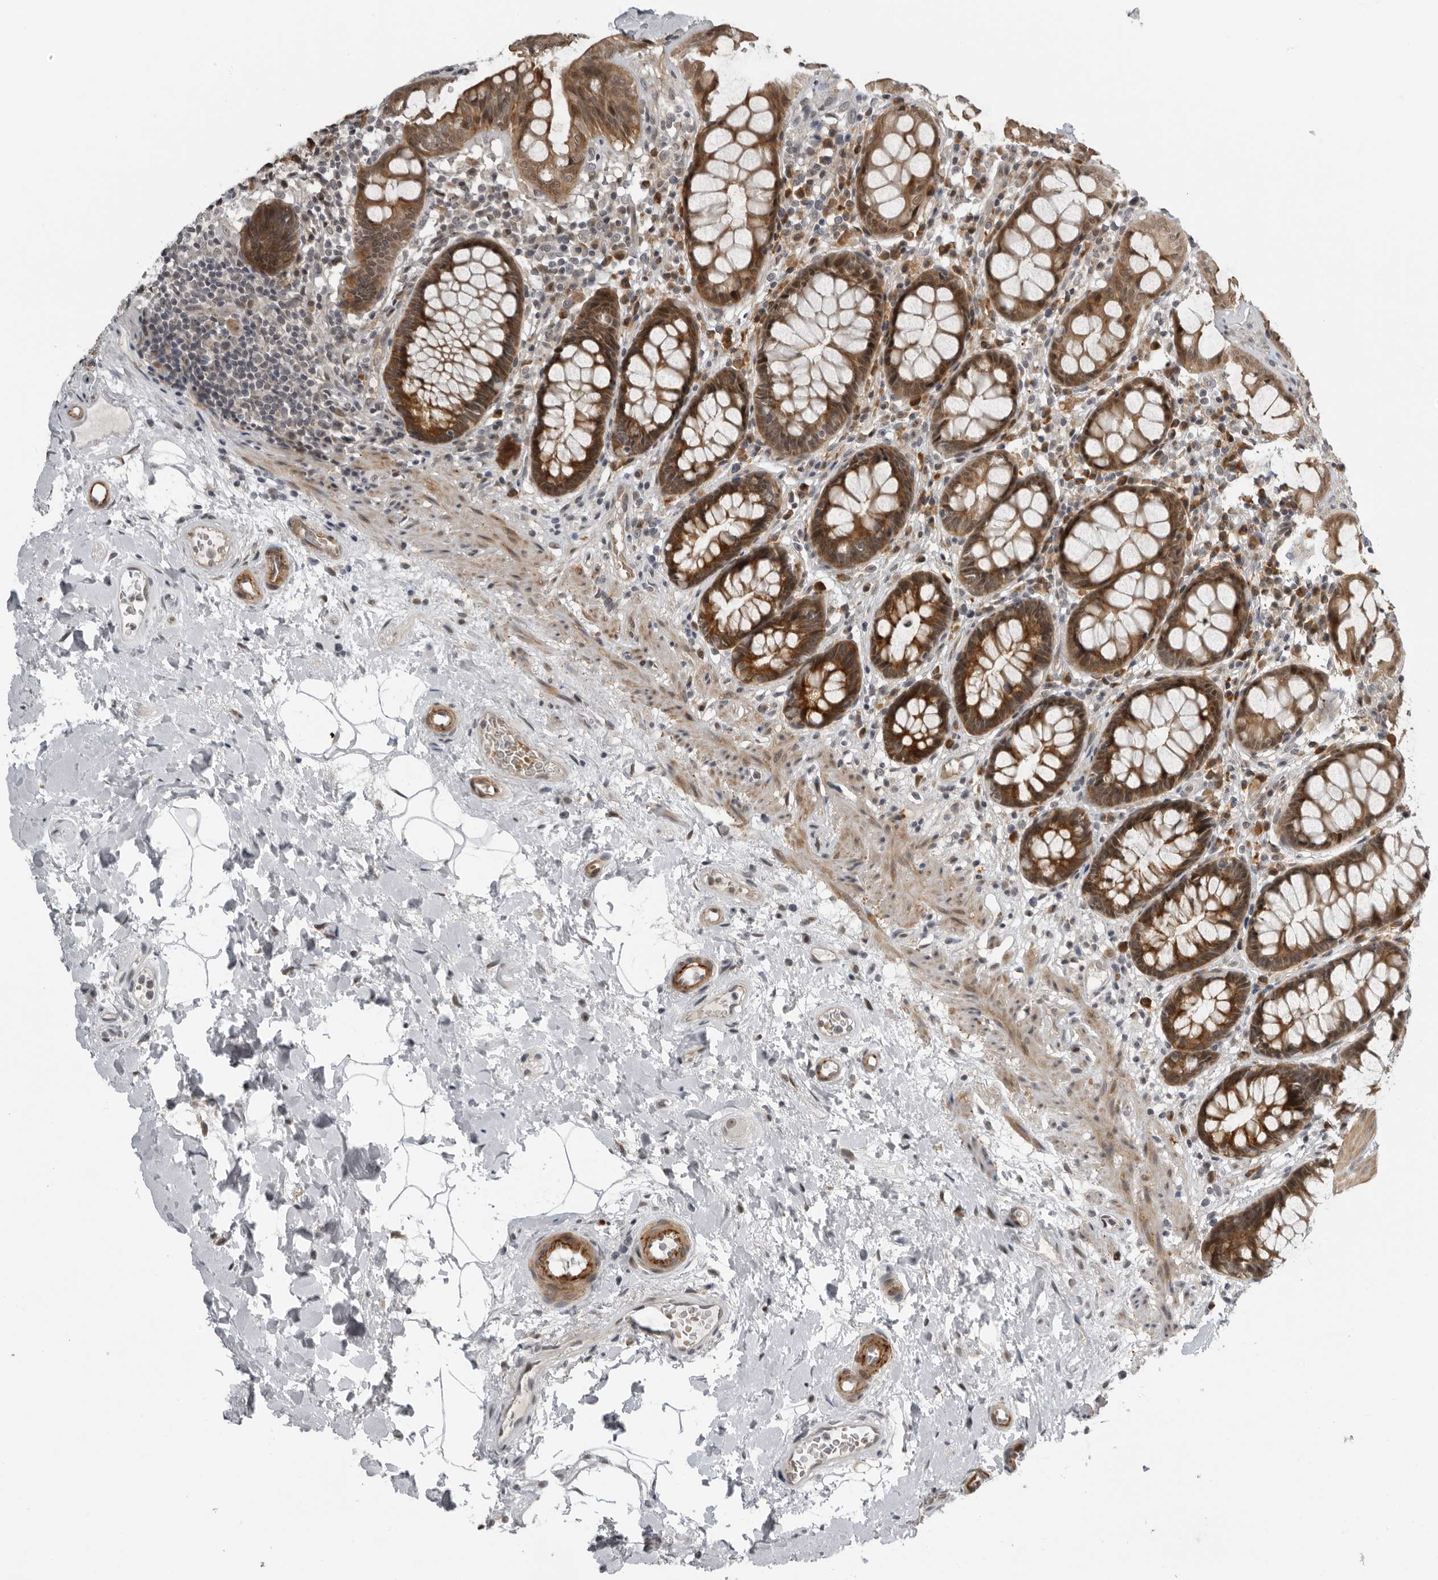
{"staining": {"intensity": "strong", "quantity": ">75%", "location": "cytoplasmic/membranous,nuclear"}, "tissue": "rectum", "cell_type": "Glandular cells", "image_type": "normal", "snomed": [{"axis": "morphology", "description": "Normal tissue, NOS"}, {"axis": "topography", "description": "Rectum"}], "caption": "Glandular cells exhibit high levels of strong cytoplasmic/membranous,nuclear staining in approximately >75% of cells in unremarkable human rectum.", "gene": "ALPK2", "patient": {"sex": "male", "age": 64}}